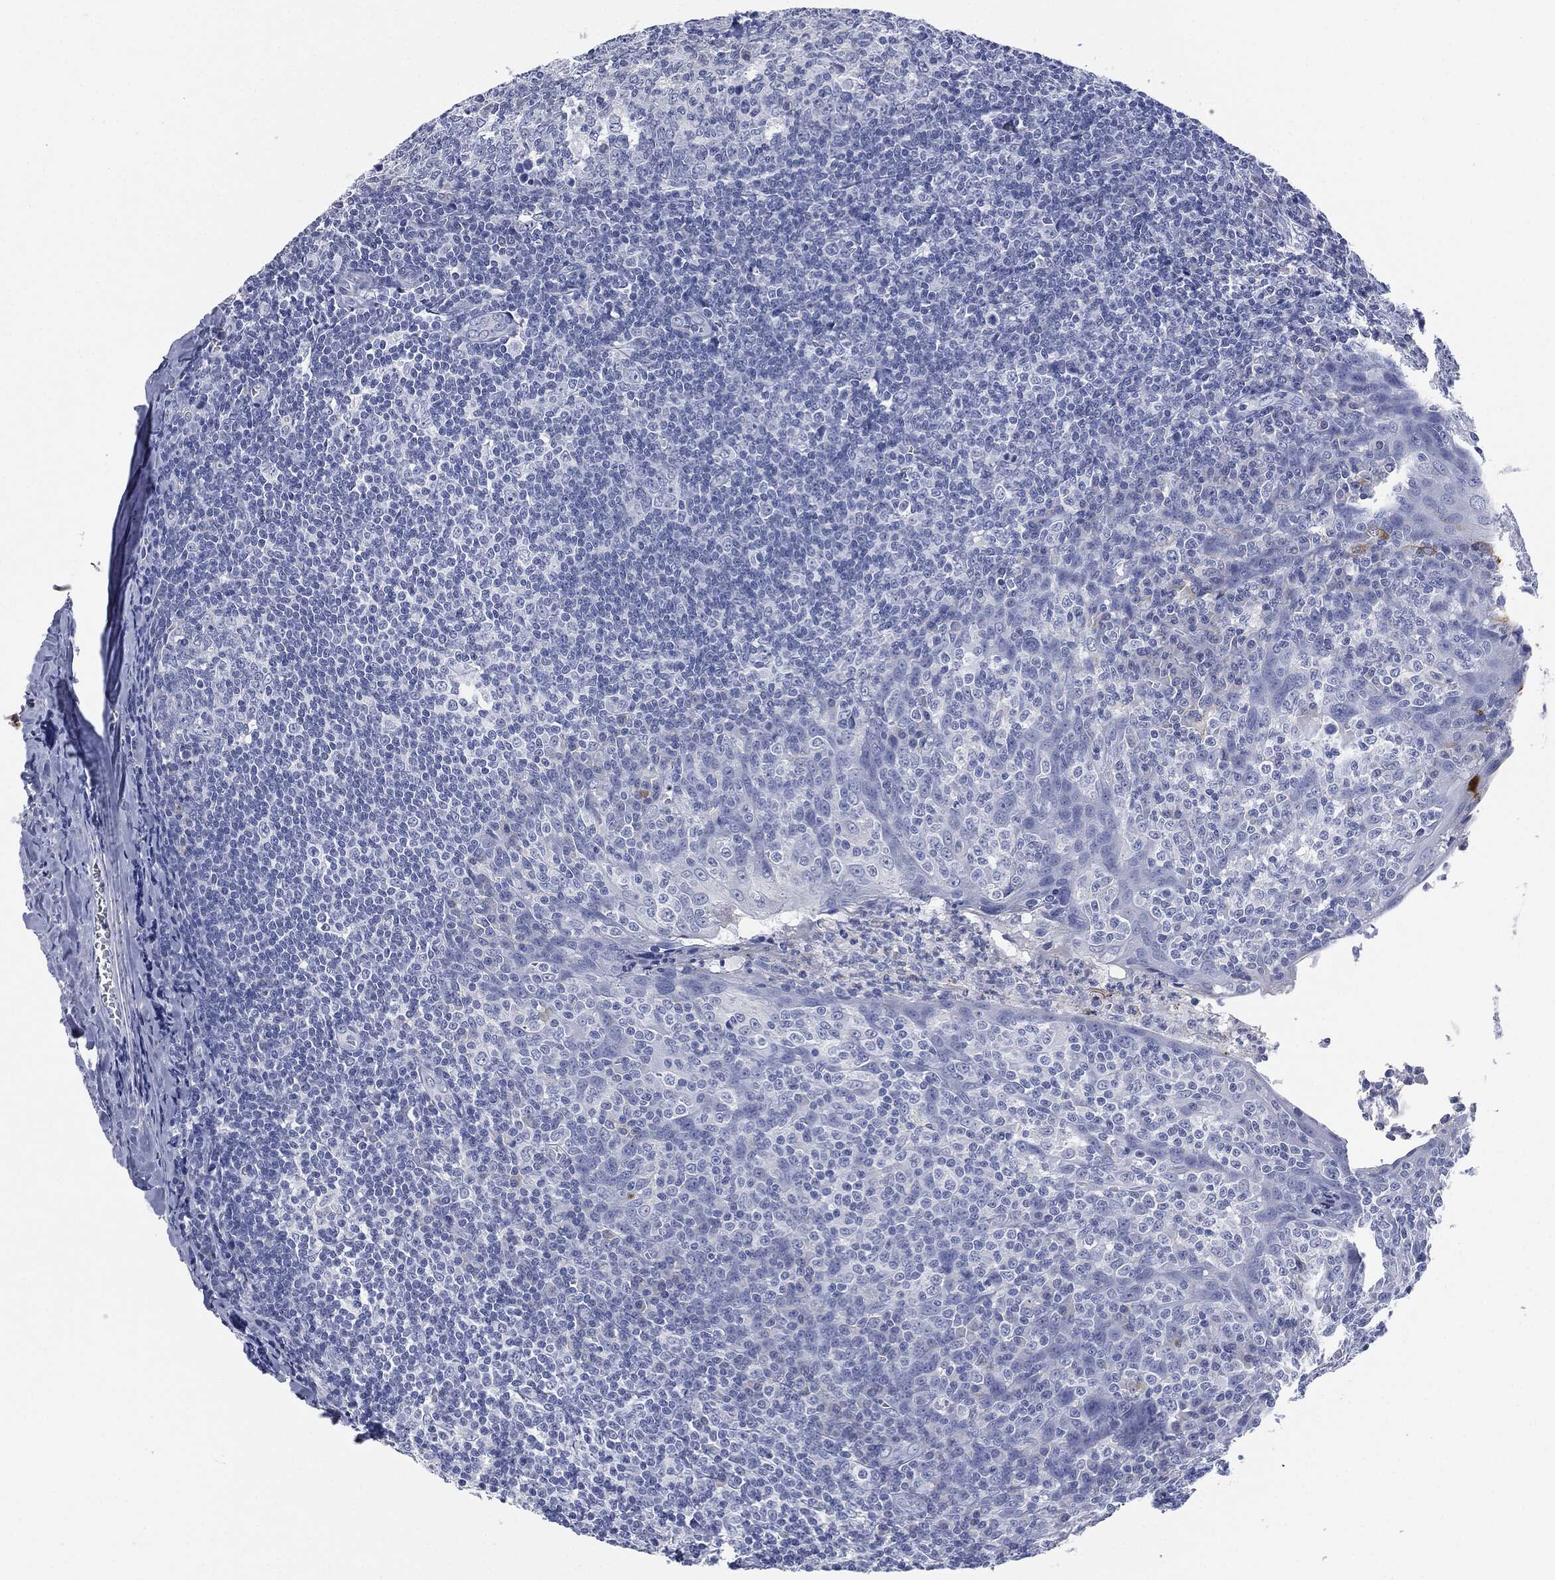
{"staining": {"intensity": "negative", "quantity": "none", "location": "none"}, "tissue": "tonsil", "cell_type": "Germinal center cells", "image_type": "normal", "snomed": [{"axis": "morphology", "description": "Normal tissue, NOS"}, {"axis": "topography", "description": "Tonsil"}], "caption": "Immunohistochemistry image of normal tonsil: tonsil stained with DAB (3,3'-diaminobenzidine) demonstrates no significant protein expression in germinal center cells.", "gene": "MUC16", "patient": {"sex": "male", "age": 20}}